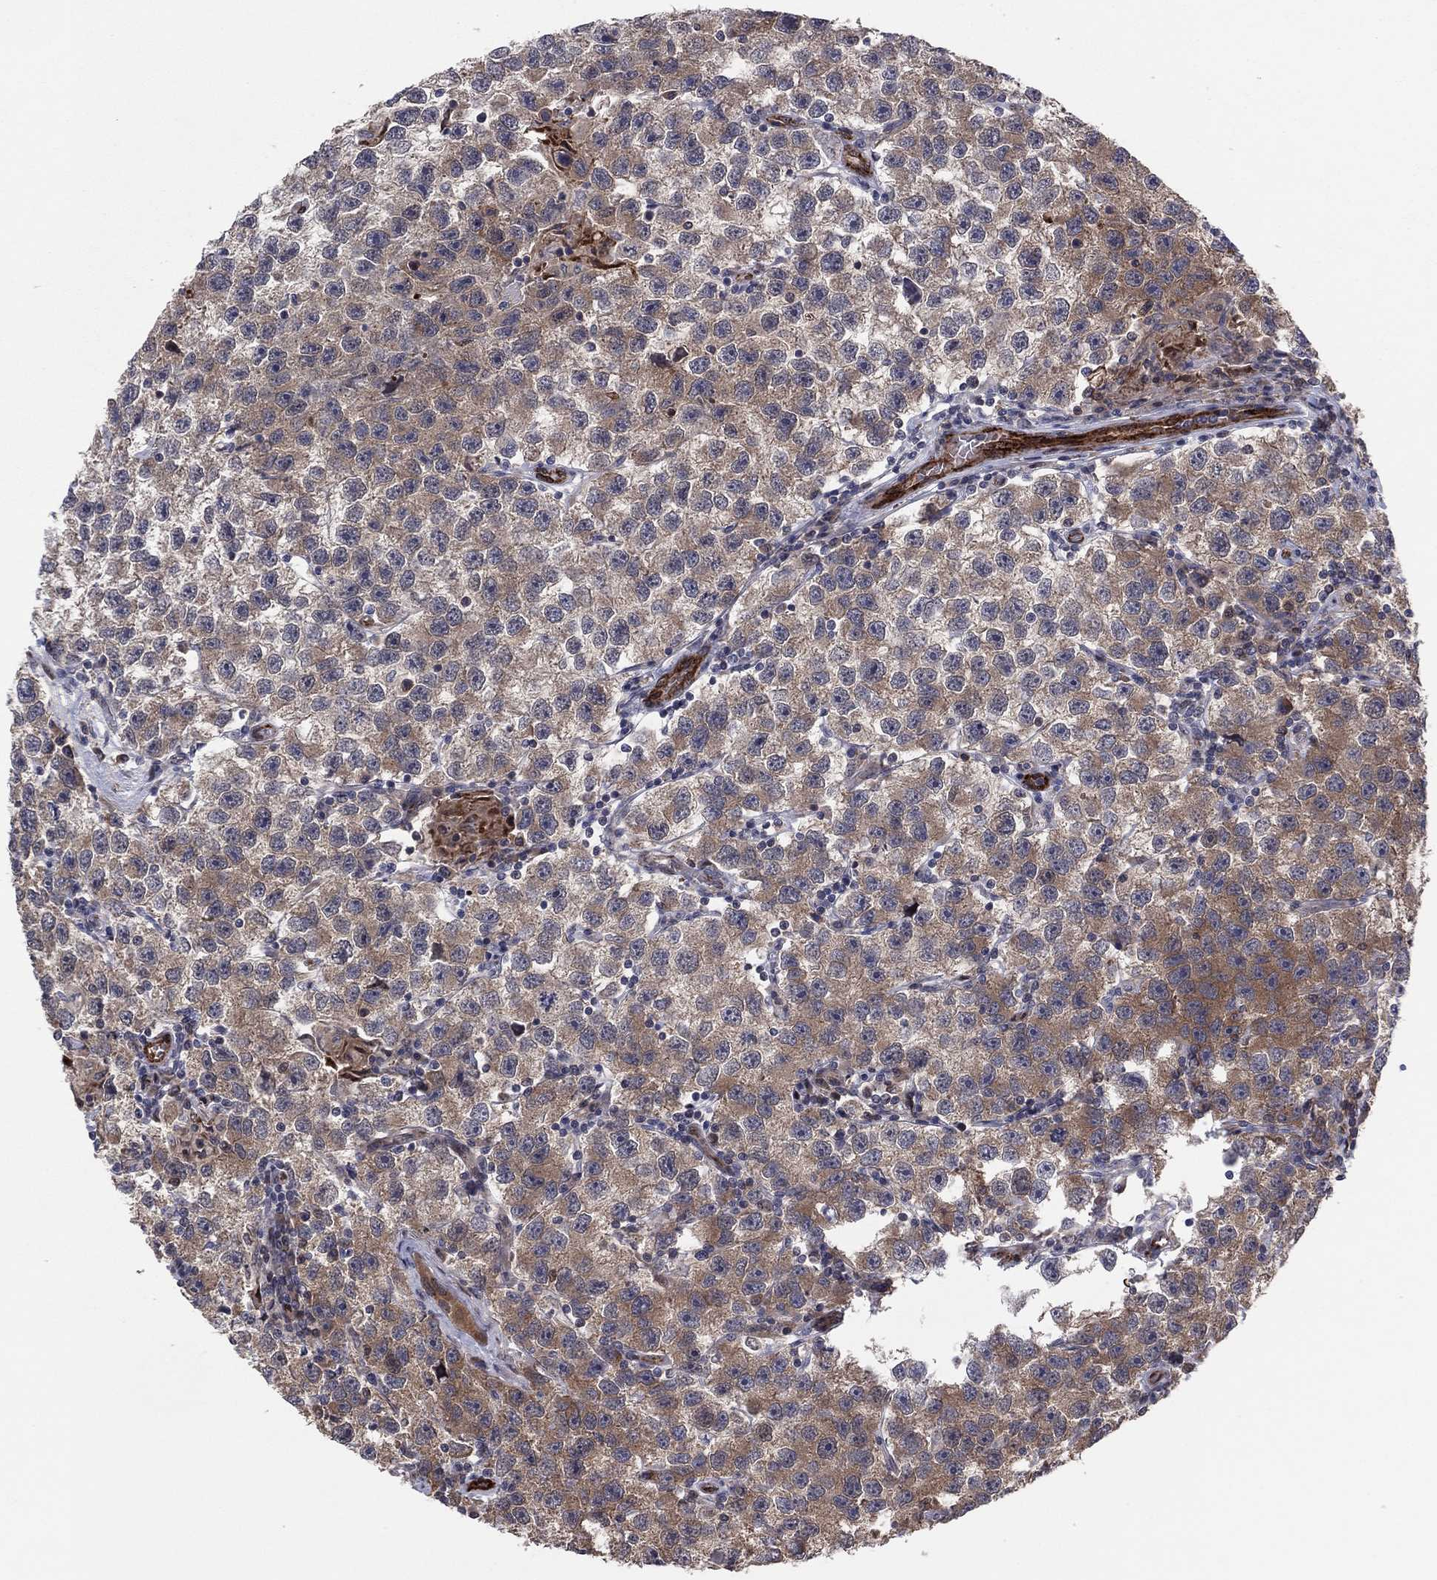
{"staining": {"intensity": "moderate", "quantity": "25%-75%", "location": "cytoplasmic/membranous"}, "tissue": "testis cancer", "cell_type": "Tumor cells", "image_type": "cancer", "snomed": [{"axis": "morphology", "description": "Seminoma, NOS"}, {"axis": "topography", "description": "Testis"}], "caption": "The photomicrograph displays a brown stain indicating the presence of a protein in the cytoplasmic/membranous of tumor cells in testis cancer (seminoma).", "gene": "SNCG", "patient": {"sex": "male", "age": 26}}